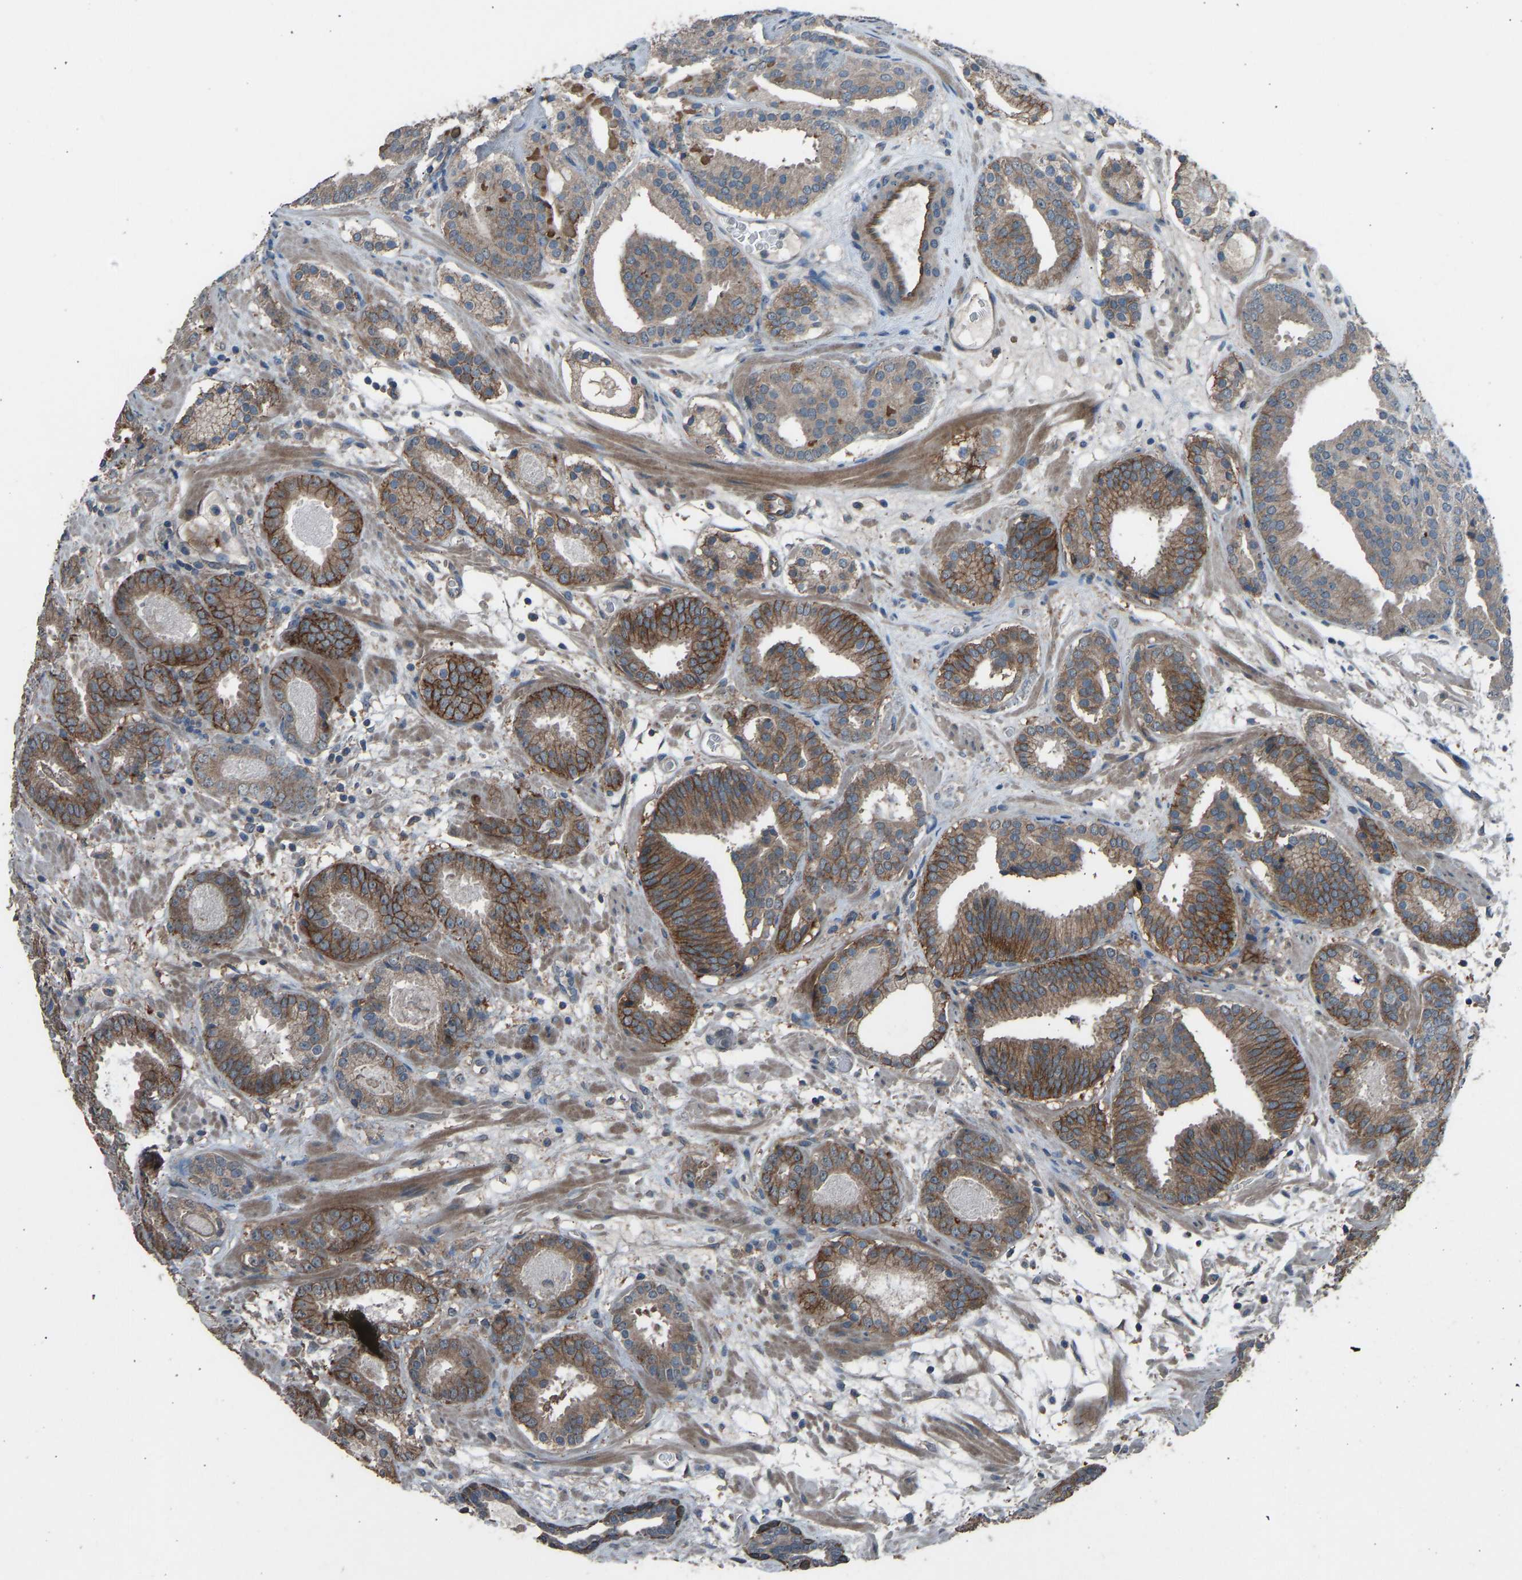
{"staining": {"intensity": "moderate", "quantity": ">75%", "location": "cytoplasmic/membranous"}, "tissue": "prostate cancer", "cell_type": "Tumor cells", "image_type": "cancer", "snomed": [{"axis": "morphology", "description": "Adenocarcinoma, Low grade"}, {"axis": "topography", "description": "Prostate"}], "caption": "A medium amount of moderate cytoplasmic/membranous positivity is appreciated in about >75% of tumor cells in prostate low-grade adenocarcinoma tissue.", "gene": "SLC43A1", "patient": {"sex": "male", "age": 69}}